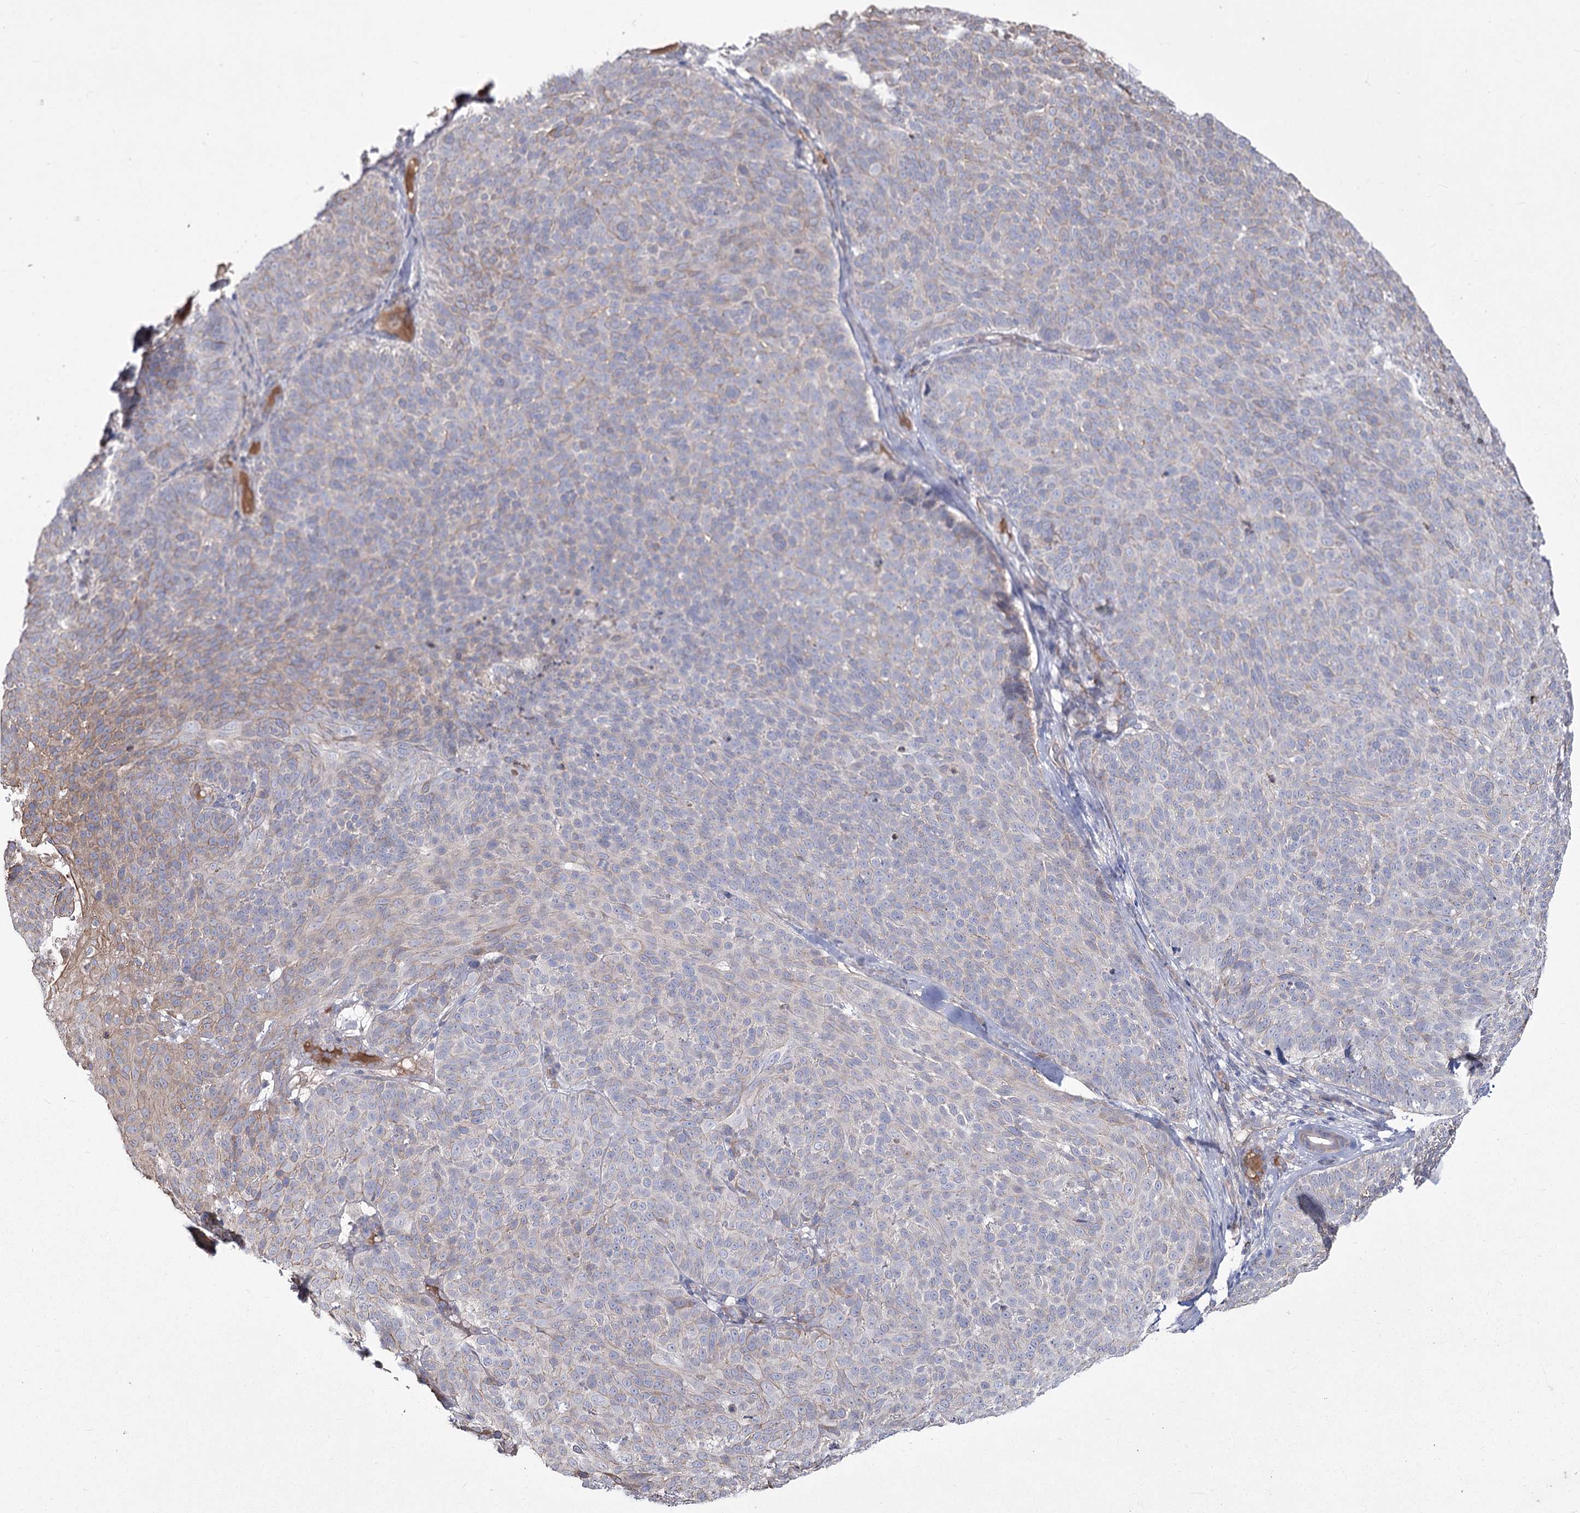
{"staining": {"intensity": "weak", "quantity": "<25%", "location": "cytoplasmic/membranous"}, "tissue": "skin cancer", "cell_type": "Tumor cells", "image_type": "cancer", "snomed": [{"axis": "morphology", "description": "Basal cell carcinoma"}, {"axis": "topography", "description": "Skin"}], "caption": "Immunohistochemistry (IHC) histopathology image of neoplastic tissue: skin basal cell carcinoma stained with DAB (3,3'-diaminobenzidine) displays no significant protein staining in tumor cells. (Brightfield microscopy of DAB (3,3'-diaminobenzidine) IHC at high magnification).", "gene": "ME3", "patient": {"sex": "male", "age": 85}}